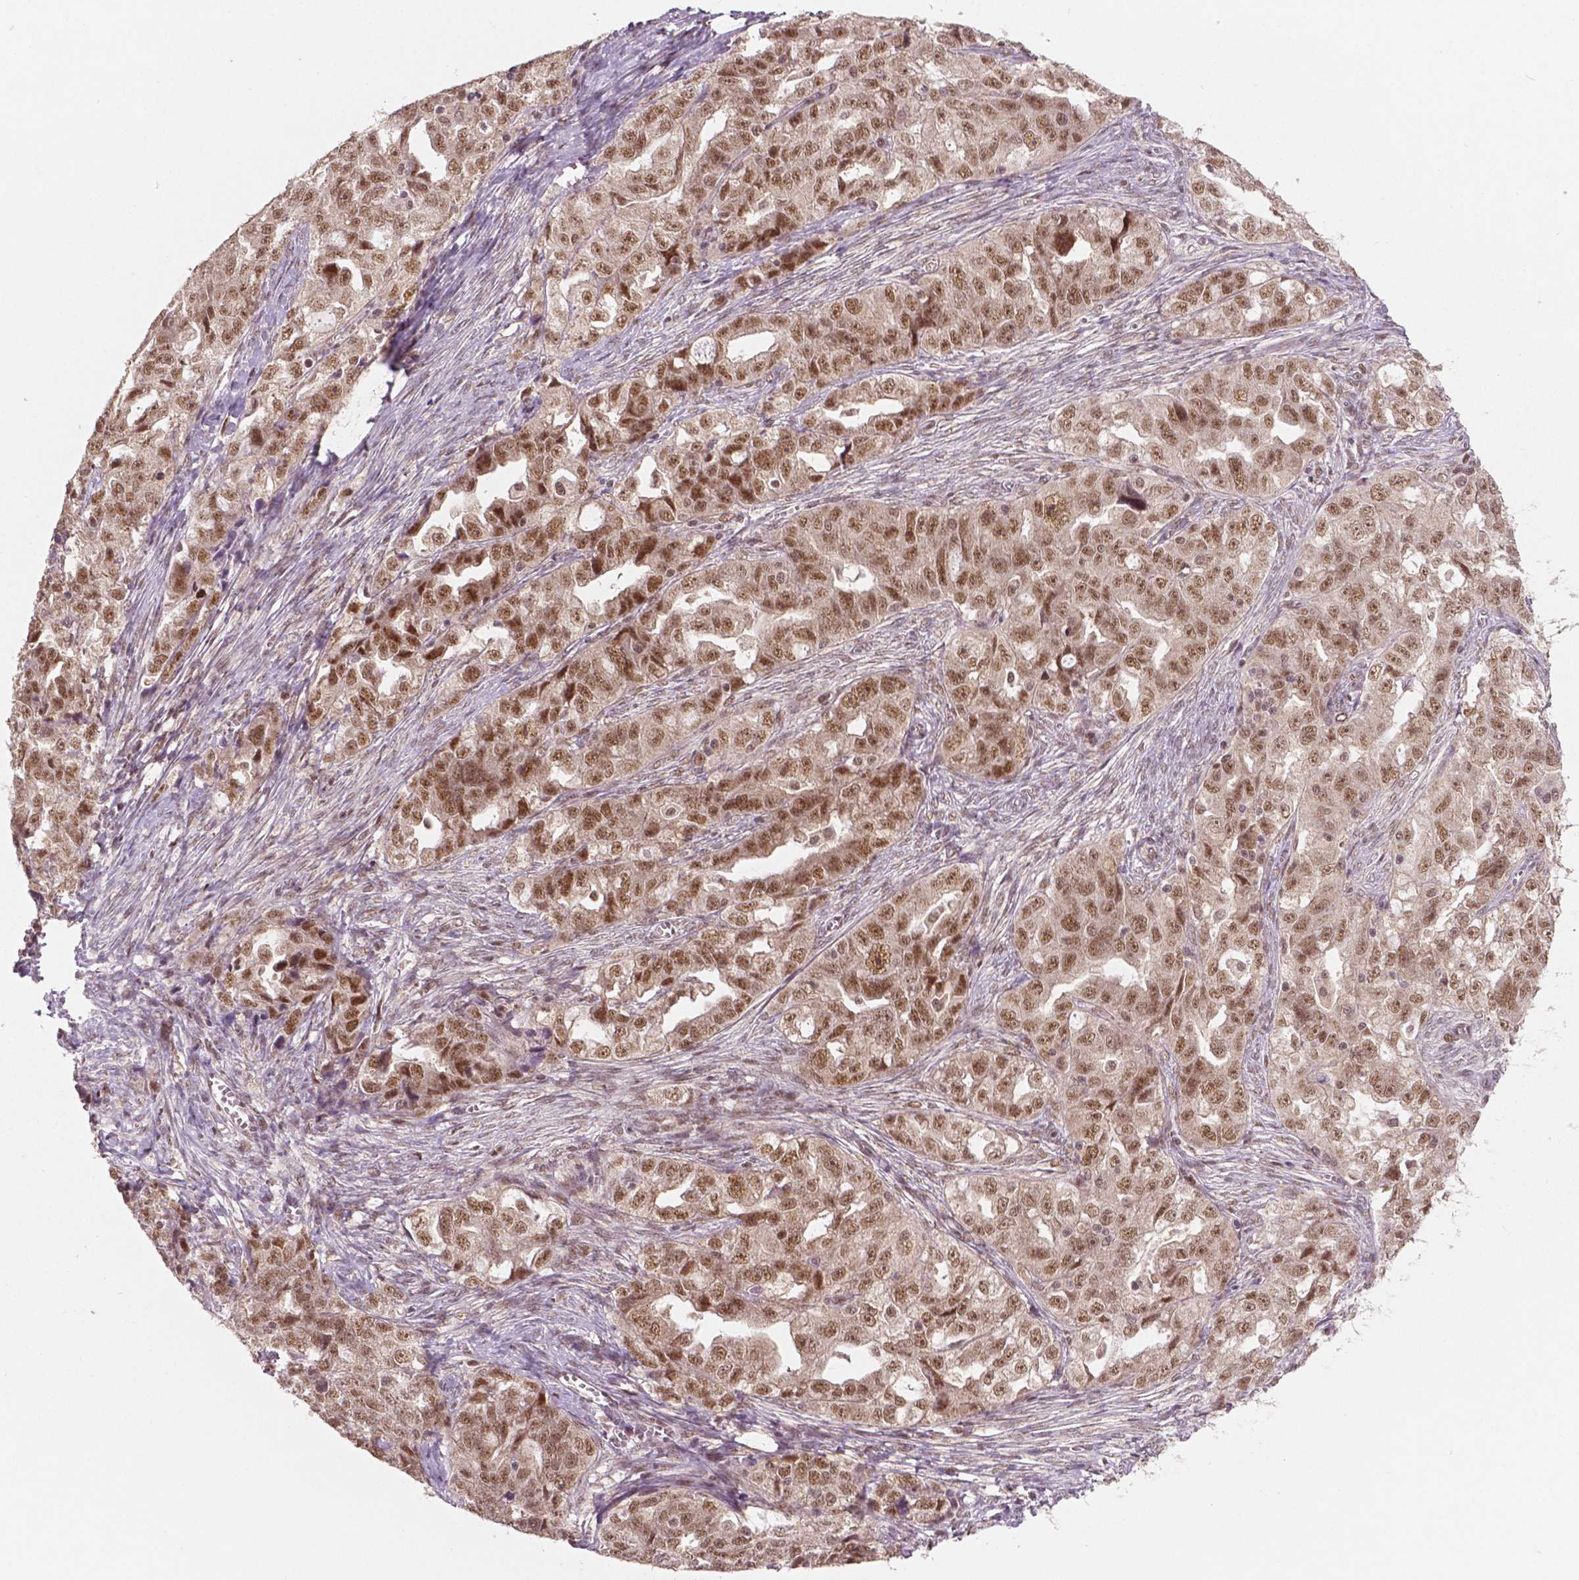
{"staining": {"intensity": "moderate", "quantity": ">75%", "location": "nuclear"}, "tissue": "ovarian cancer", "cell_type": "Tumor cells", "image_type": "cancer", "snomed": [{"axis": "morphology", "description": "Cystadenocarcinoma, serous, NOS"}, {"axis": "topography", "description": "Ovary"}], "caption": "Protein expression analysis of human serous cystadenocarcinoma (ovarian) reveals moderate nuclear positivity in about >75% of tumor cells.", "gene": "NSD2", "patient": {"sex": "female", "age": 51}}